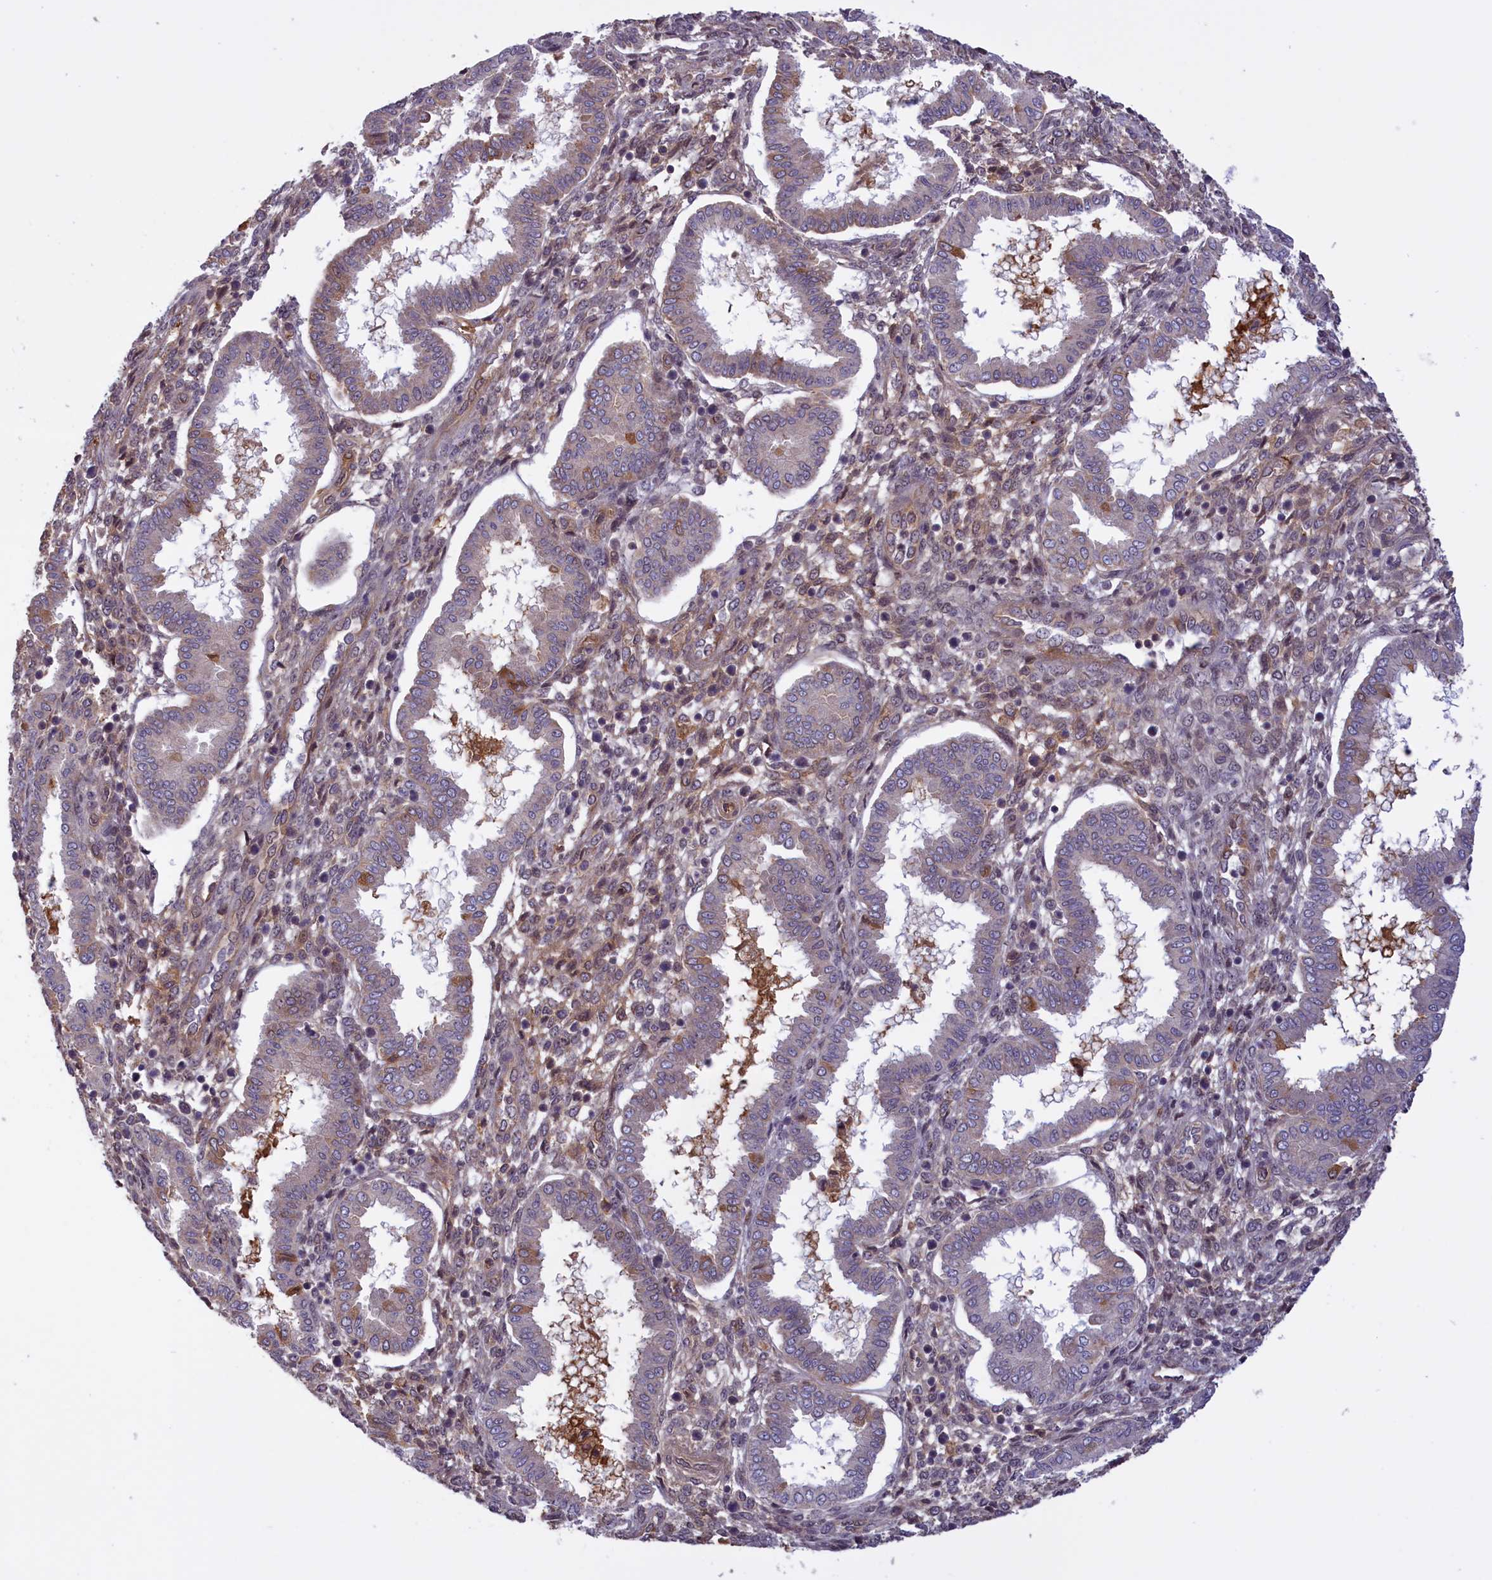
{"staining": {"intensity": "weak", "quantity": "25%-75%", "location": "cytoplasmic/membranous"}, "tissue": "endometrium", "cell_type": "Cells in endometrial stroma", "image_type": "normal", "snomed": [{"axis": "morphology", "description": "Normal tissue, NOS"}, {"axis": "topography", "description": "Endometrium"}], "caption": "Approximately 25%-75% of cells in endometrial stroma in unremarkable human endometrium exhibit weak cytoplasmic/membranous protein staining as visualized by brown immunohistochemical staining.", "gene": "RRAD", "patient": {"sex": "female", "age": 24}}